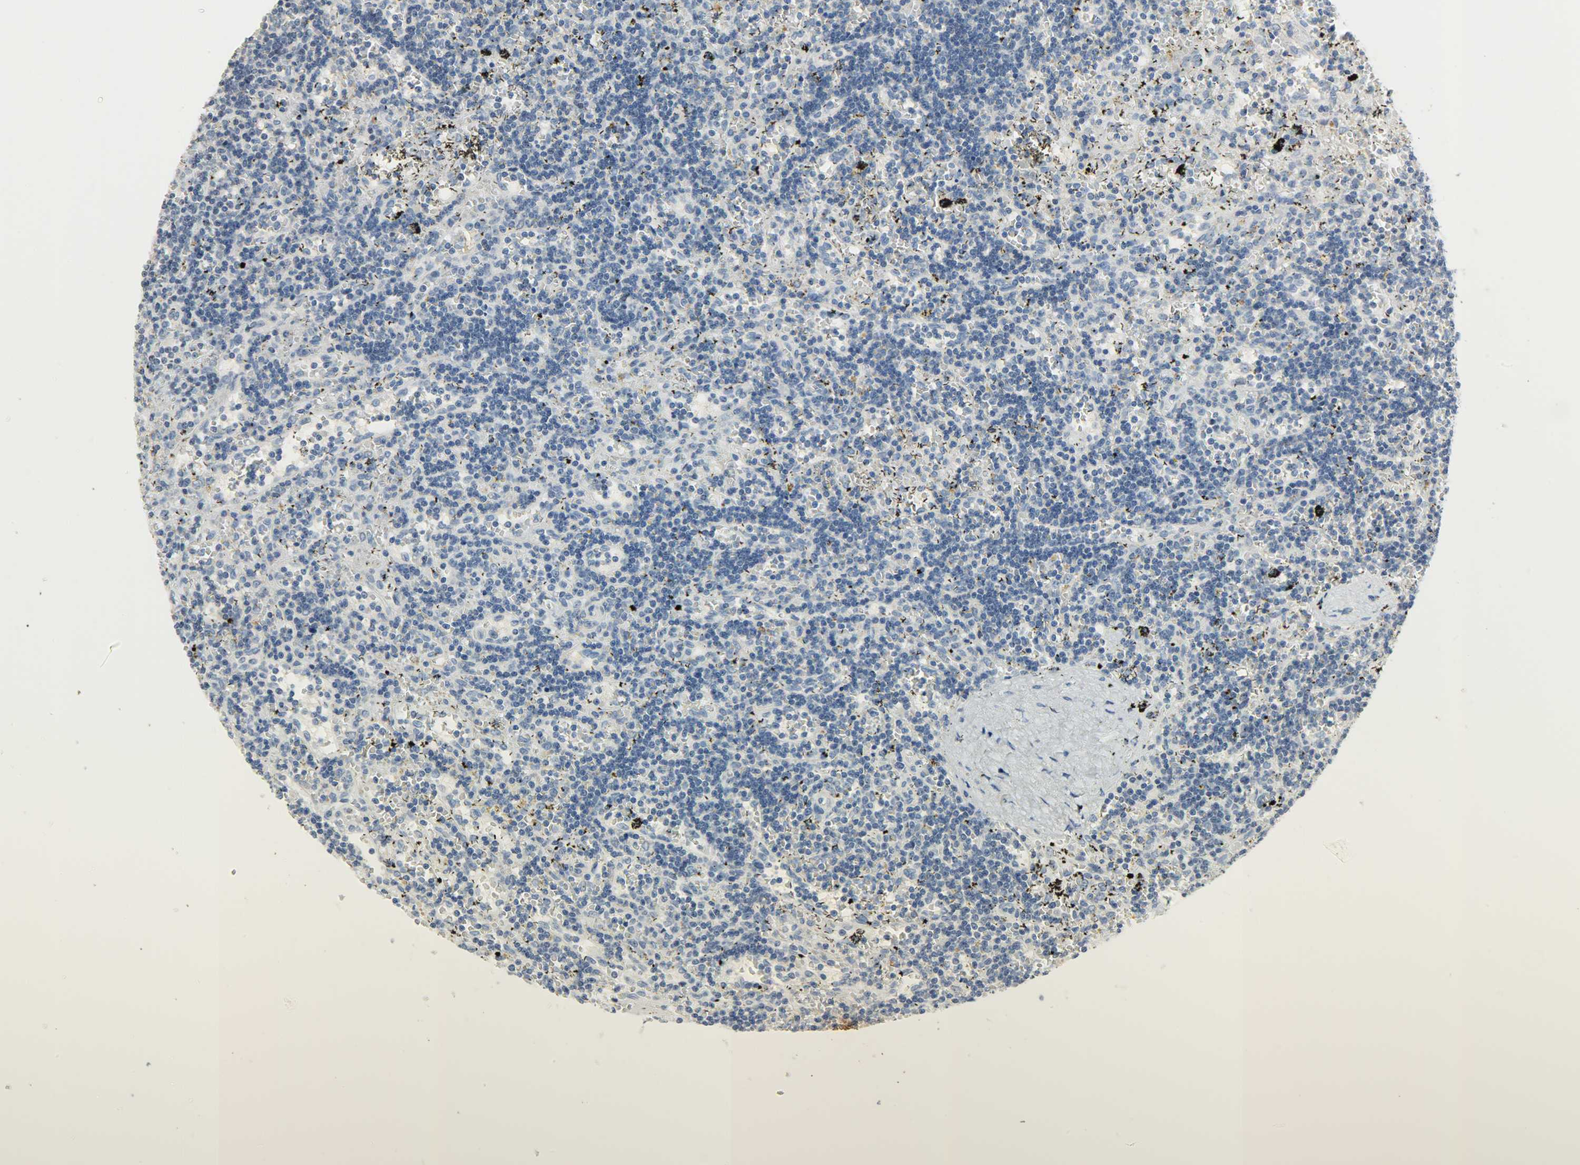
{"staining": {"intensity": "negative", "quantity": "none", "location": "none"}, "tissue": "lymphoma", "cell_type": "Tumor cells", "image_type": "cancer", "snomed": [{"axis": "morphology", "description": "Malignant lymphoma, non-Hodgkin's type, Low grade"}, {"axis": "topography", "description": "Spleen"}], "caption": "The micrograph shows no staining of tumor cells in low-grade malignant lymphoma, non-Hodgkin's type.", "gene": "DNAJB6", "patient": {"sex": "male", "age": 60}}